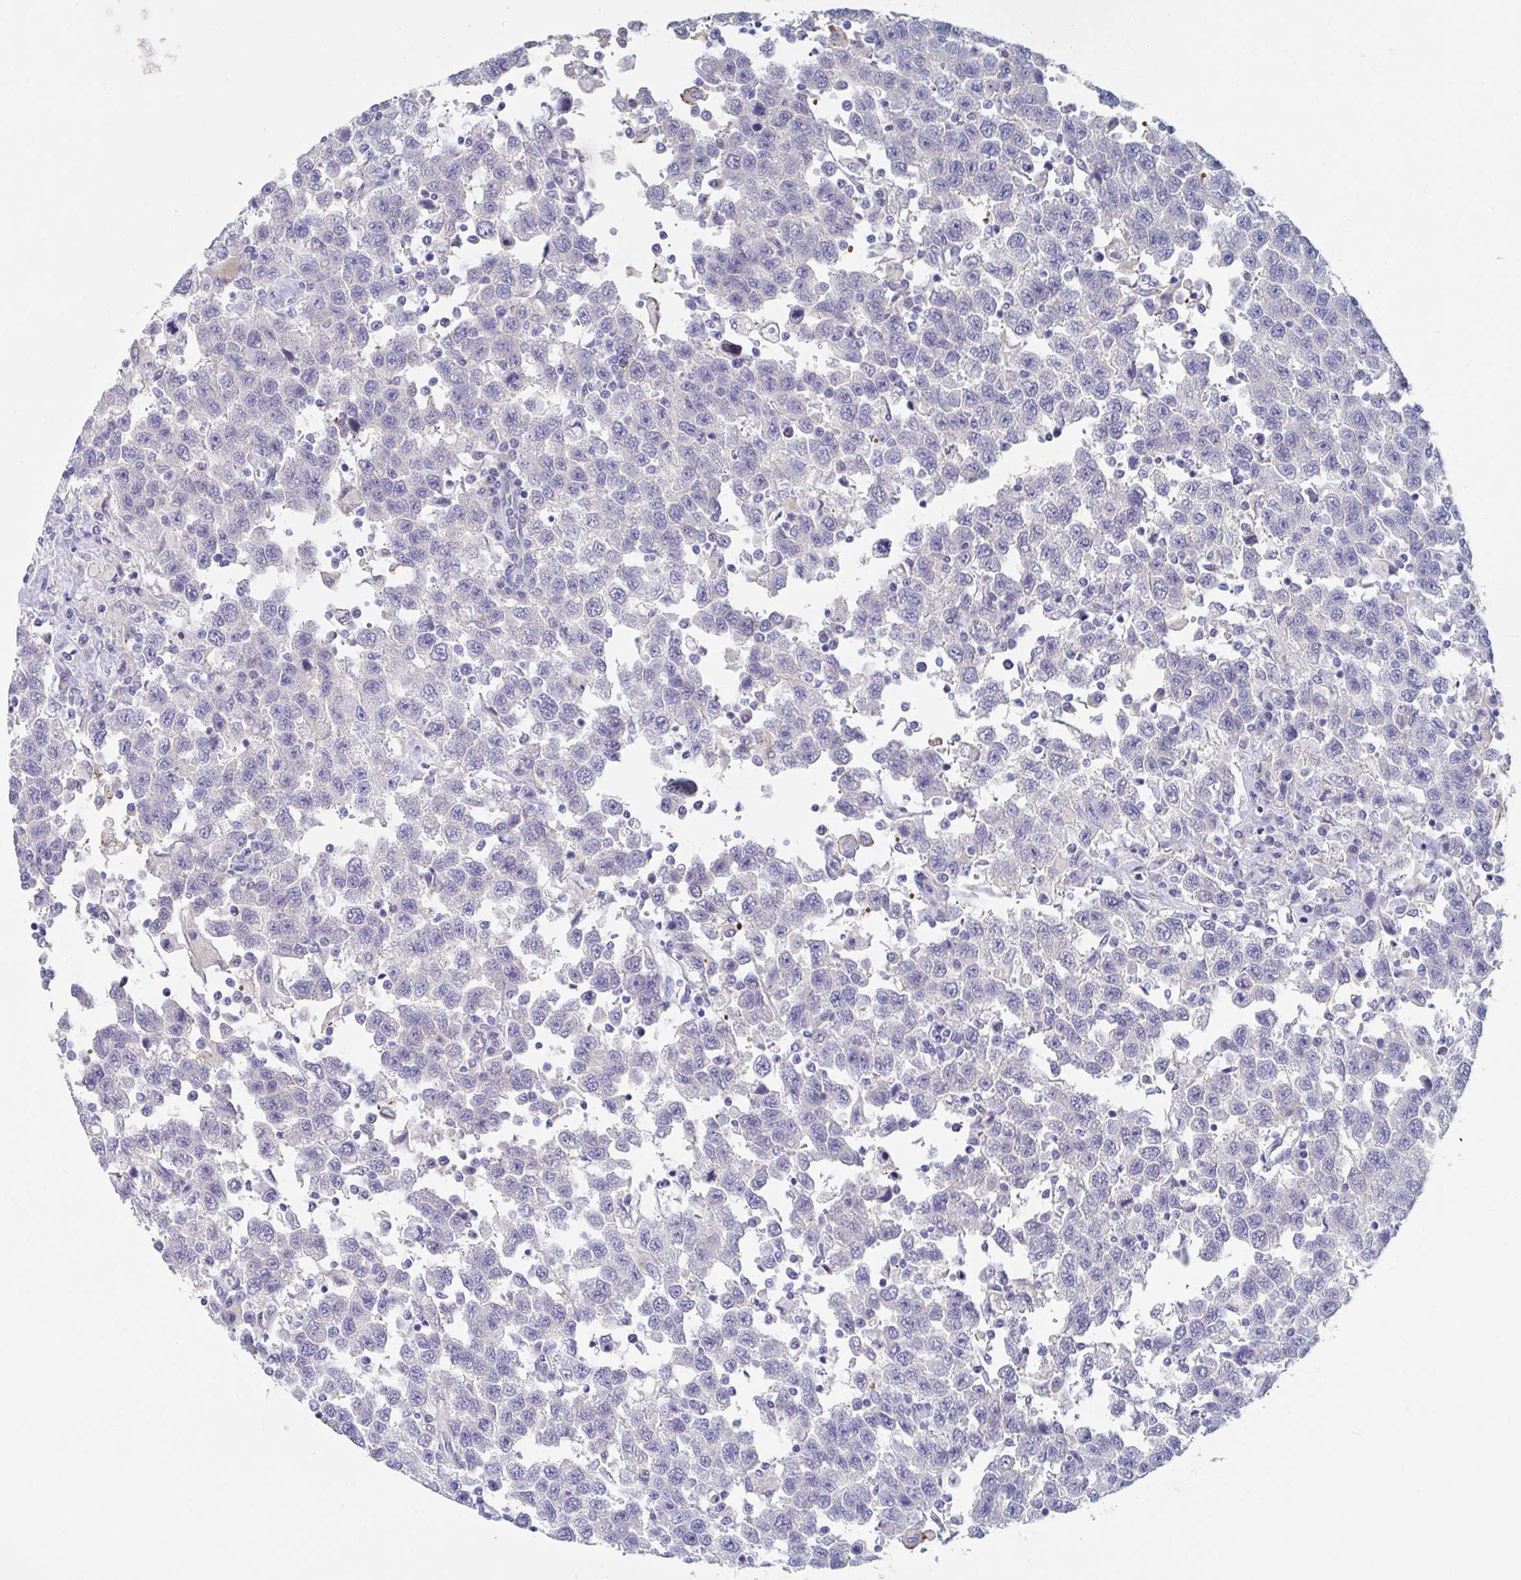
{"staining": {"intensity": "negative", "quantity": "none", "location": "none"}, "tissue": "testis cancer", "cell_type": "Tumor cells", "image_type": "cancer", "snomed": [{"axis": "morphology", "description": "Seminoma, NOS"}, {"axis": "topography", "description": "Testis"}], "caption": "Immunohistochemistry micrograph of neoplastic tissue: testis seminoma stained with DAB (3,3'-diaminobenzidine) shows no significant protein staining in tumor cells. Brightfield microscopy of immunohistochemistry (IHC) stained with DAB (brown) and hematoxylin (blue), captured at high magnification.", "gene": "NT5C3B", "patient": {"sex": "male", "age": 41}}